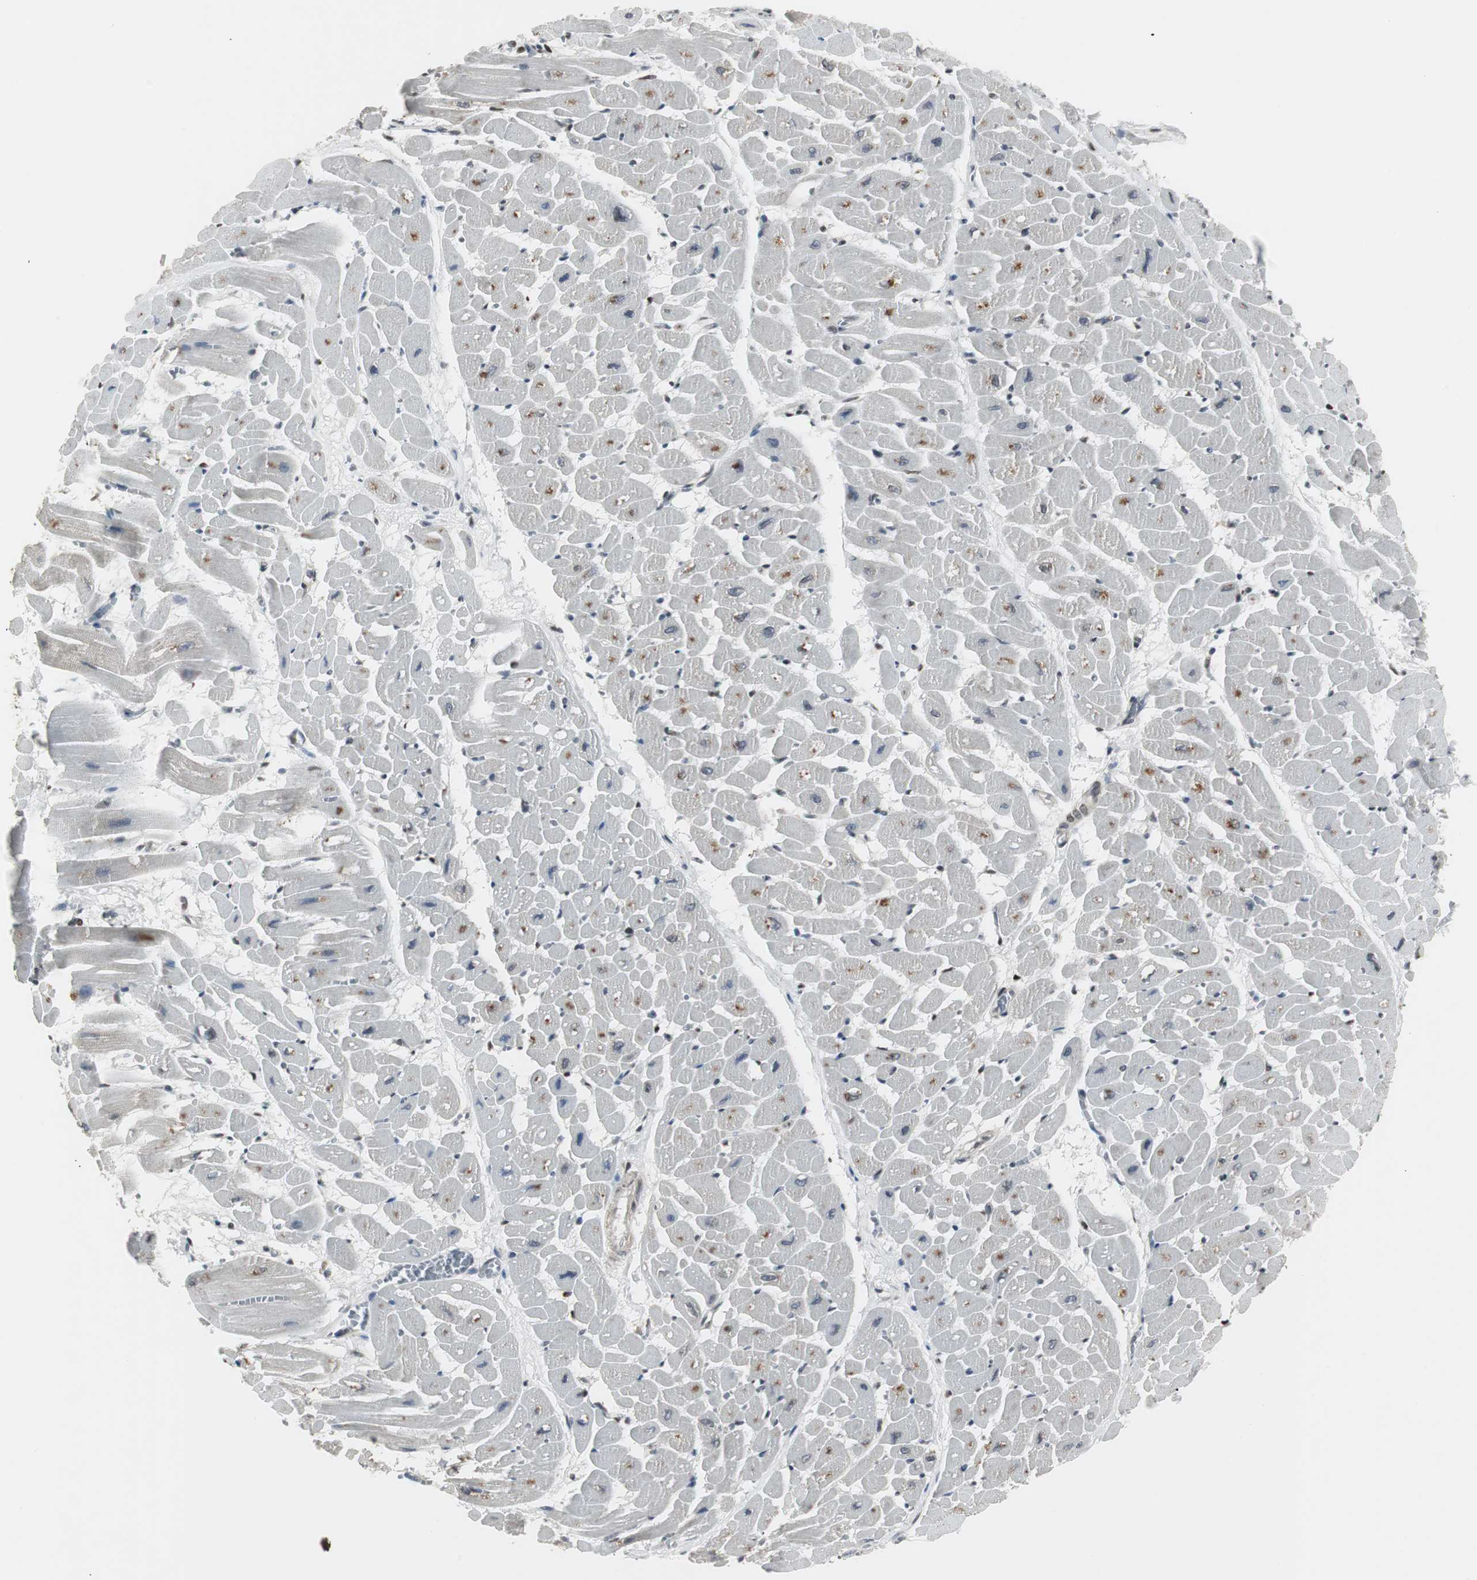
{"staining": {"intensity": "moderate", "quantity": "<25%", "location": "cytoplasmic/membranous"}, "tissue": "heart muscle", "cell_type": "Cardiomyocytes", "image_type": "normal", "snomed": [{"axis": "morphology", "description": "Normal tissue, NOS"}, {"axis": "topography", "description": "Heart"}], "caption": "Immunohistochemistry (DAB) staining of benign heart muscle exhibits moderate cytoplasmic/membranous protein positivity in approximately <25% of cardiomyocytes.", "gene": "MPG", "patient": {"sex": "male", "age": 45}}